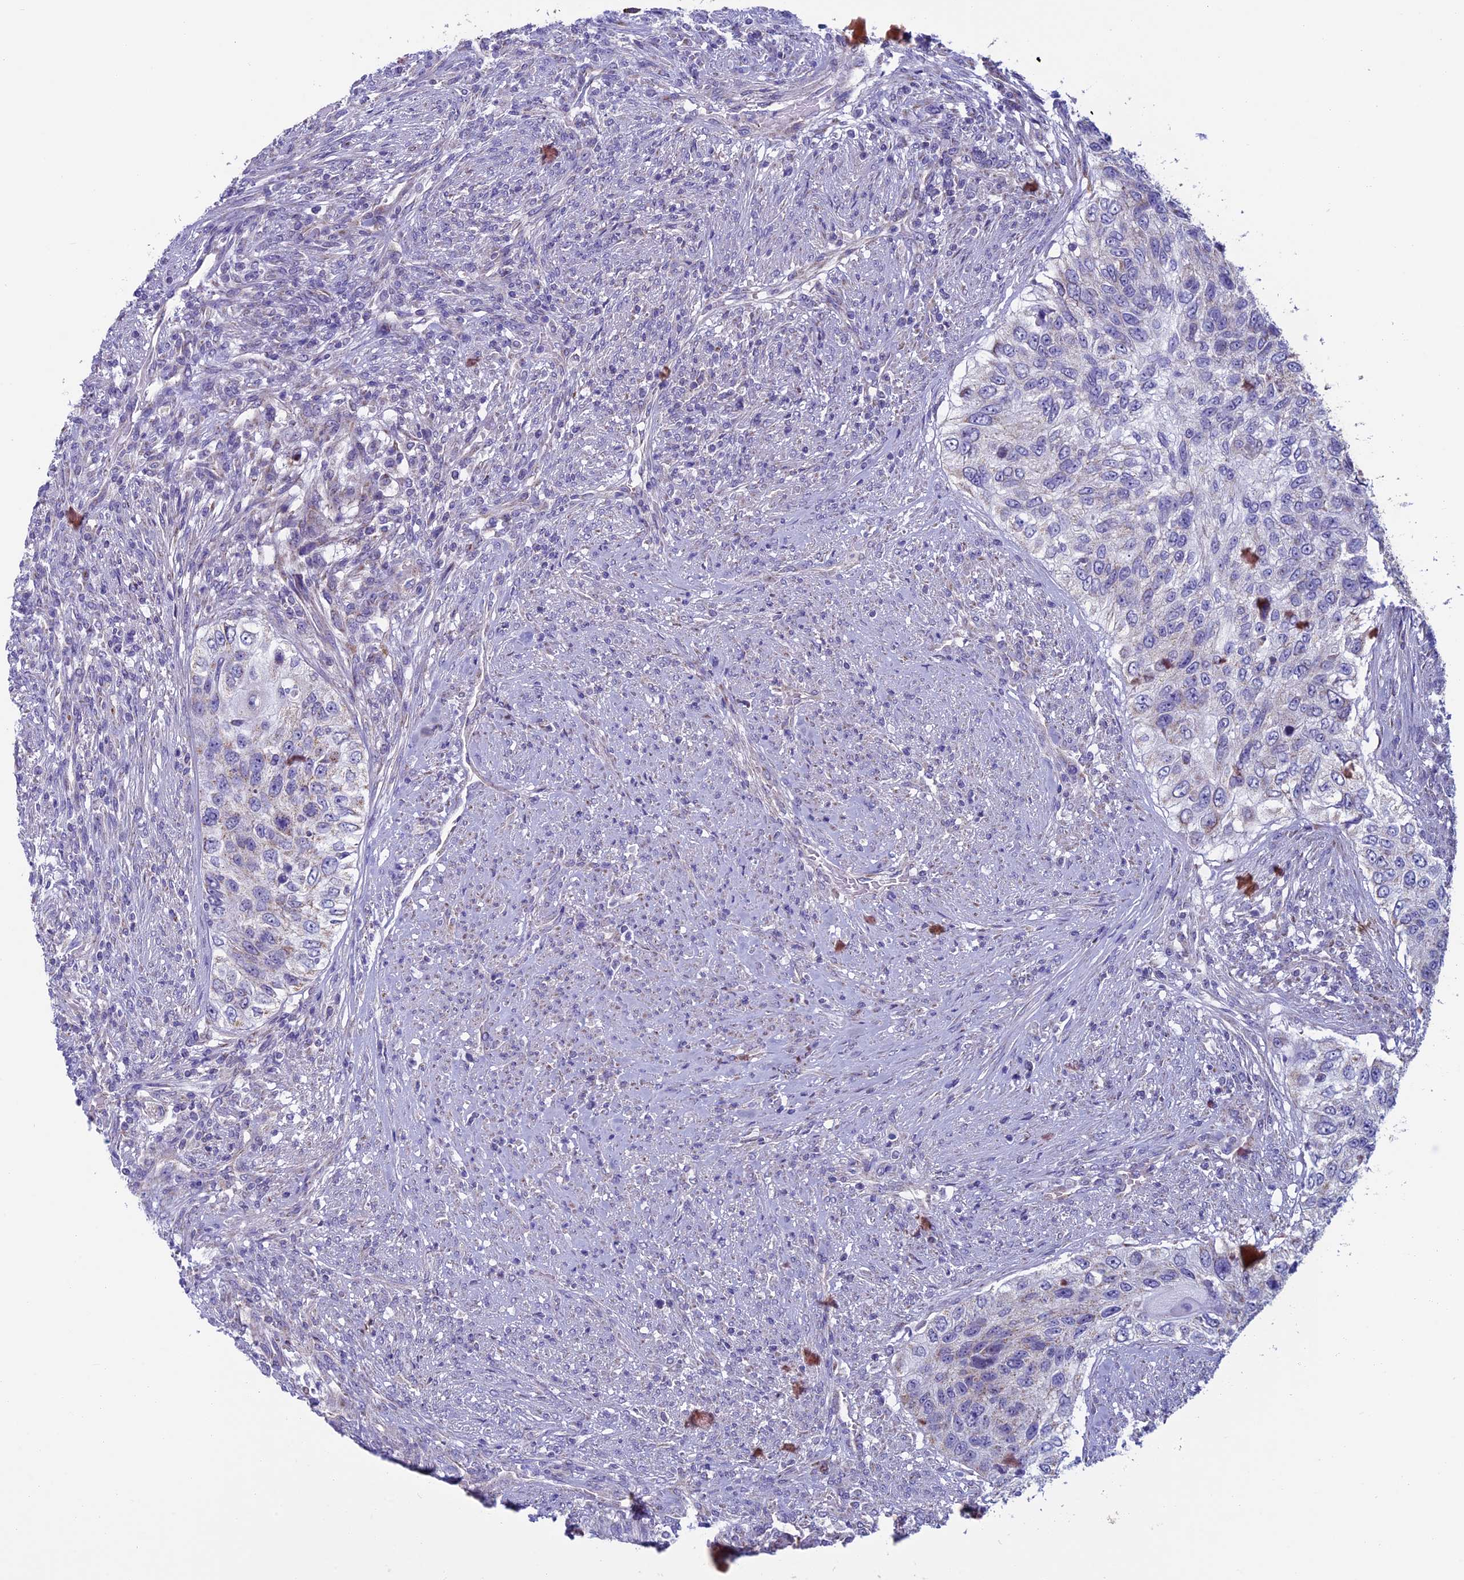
{"staining": {"intensity": "negative", "quantity": "none", "location": "none"}, "tissue": "urothelial cancer", "cell_type": "Tumor cells", "image_type": "cancer", "snomed": [{"axis": "morphology", "description": "Urothelial carcinoma, High grade"}, {"axis": "topography", "description": "Urinary bladder"}], "caption": "The micrograph exhibits no significant staining in tumor cells of urothelial carcinoma (high-grade). Nuclei are stained in blue.", "gene": "MFSD12", "patient": {"sex": "female", "age": 60}}